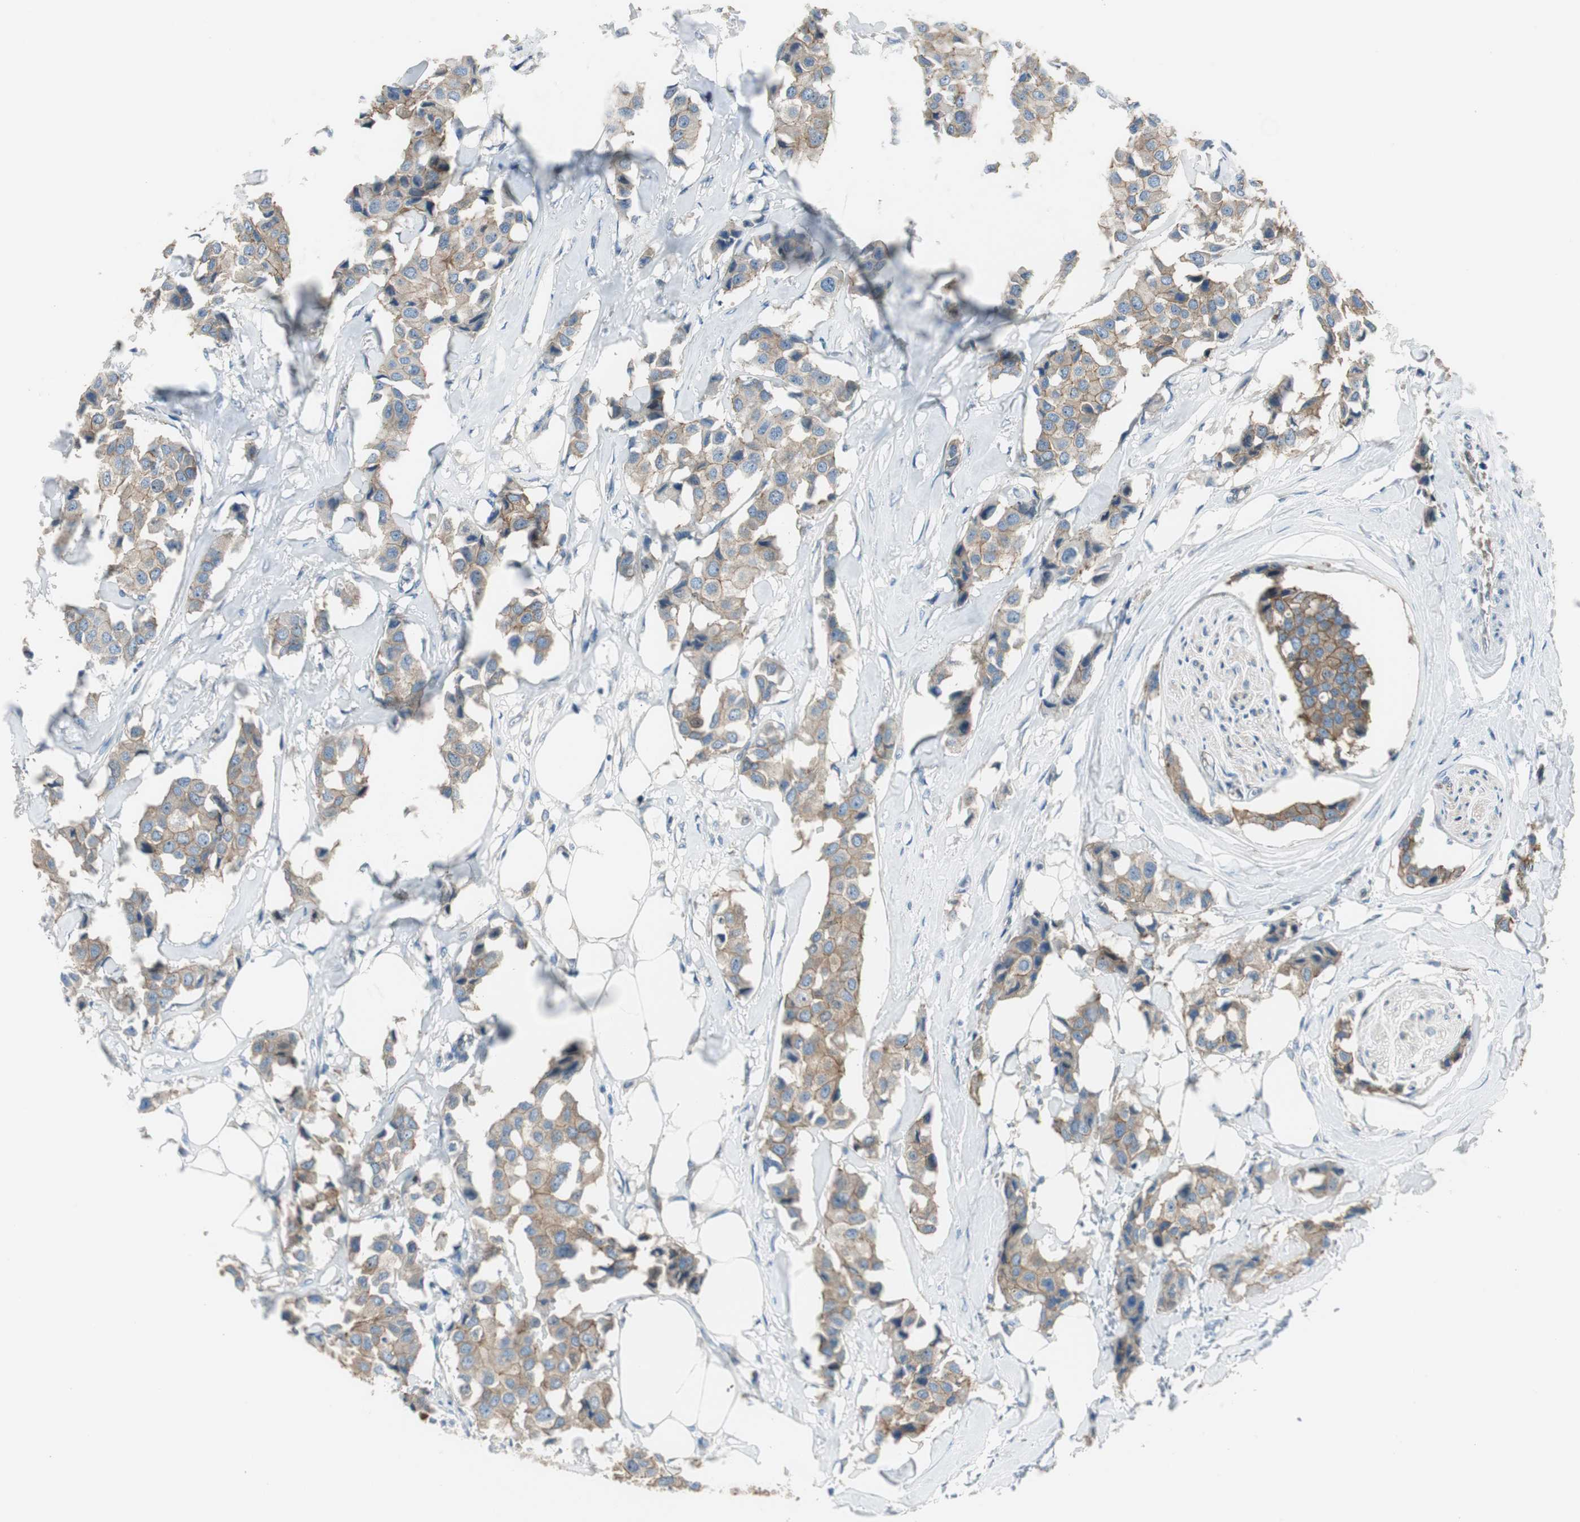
{"staining": {"intensity": "moderate", "quantity": ">75%", "location": "cytoplasmic/membranous"}, "tissue": "breast cancer", "cell_type": "Tumor cells", "image_type": "cancer", "snomed": [{"axis": "morphology", "description": "Duct carcinoma"}, {"axis": "topography", "description": "Breast"}], "caption": "Human invasive ductal carcinoma (breast) stained with a brown dye demonstrates moderate cytoplasmic/membranous positive expression in approximately >75% of tumor cells.", "gene": "STXBP4", "patient": {"sex": "female", "age": 80}}